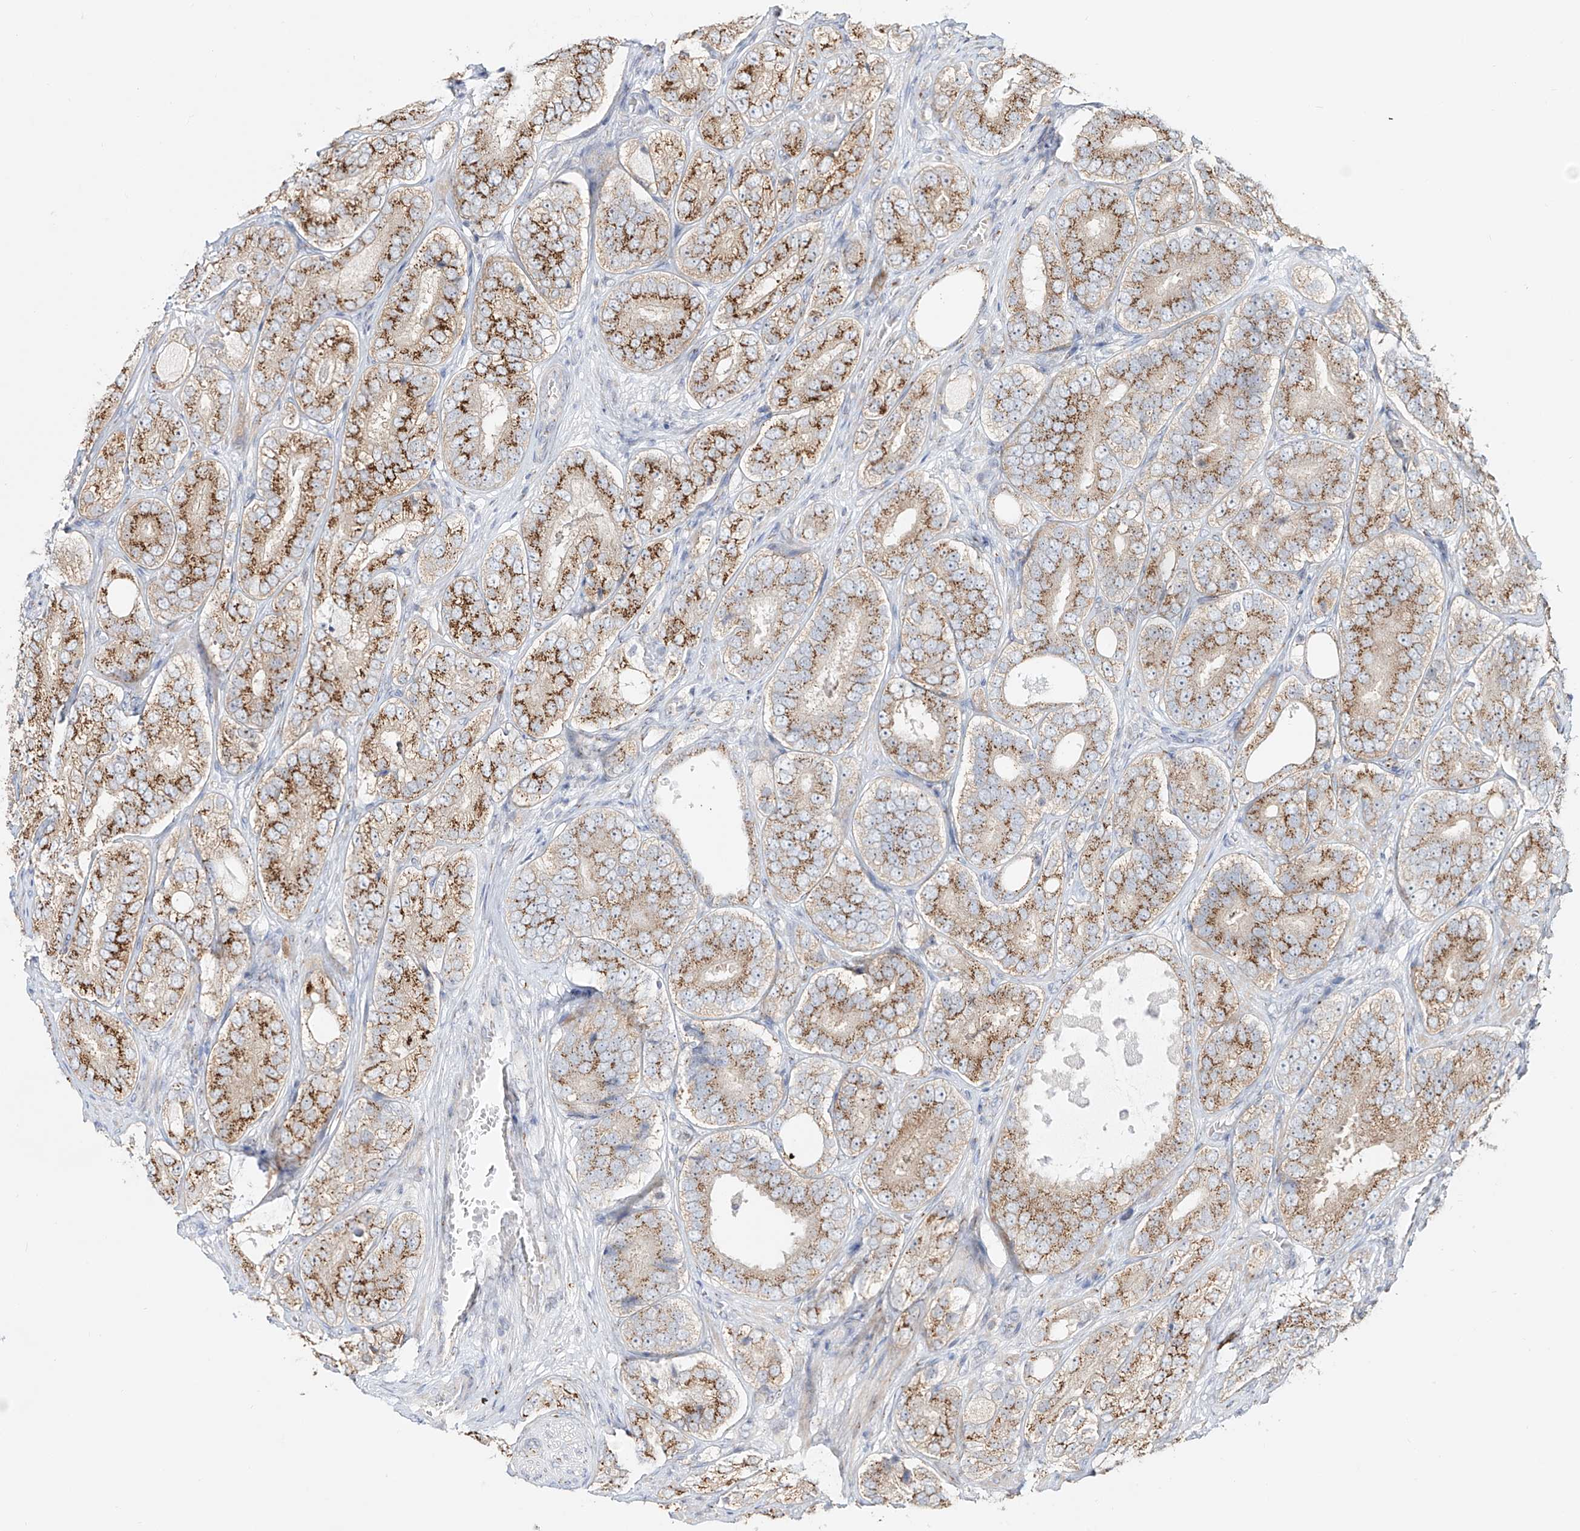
{"staining": {"intensity": "moderate", "quantity": ">75%", "location": "cytoplasmic/membranous"}, "tissue": "prostate cancer", "cell_type": "Tumor cells", "image_type": "cancer", "snomed": [{"axis": "morphology", "description": "Adenocarcinoma, High grade"}, {"axis": "topography", "description": "Prostate"}], "caption": "Immunohistochemistry histopathology image of human prostate cancer stained for a protein (brown), which displays medium levels of moderate cytoplasmic/membranous staining in about >75% of tumor cells.", "gene": "BSDC1", "patient": {"sex": "male", "age": 56}}